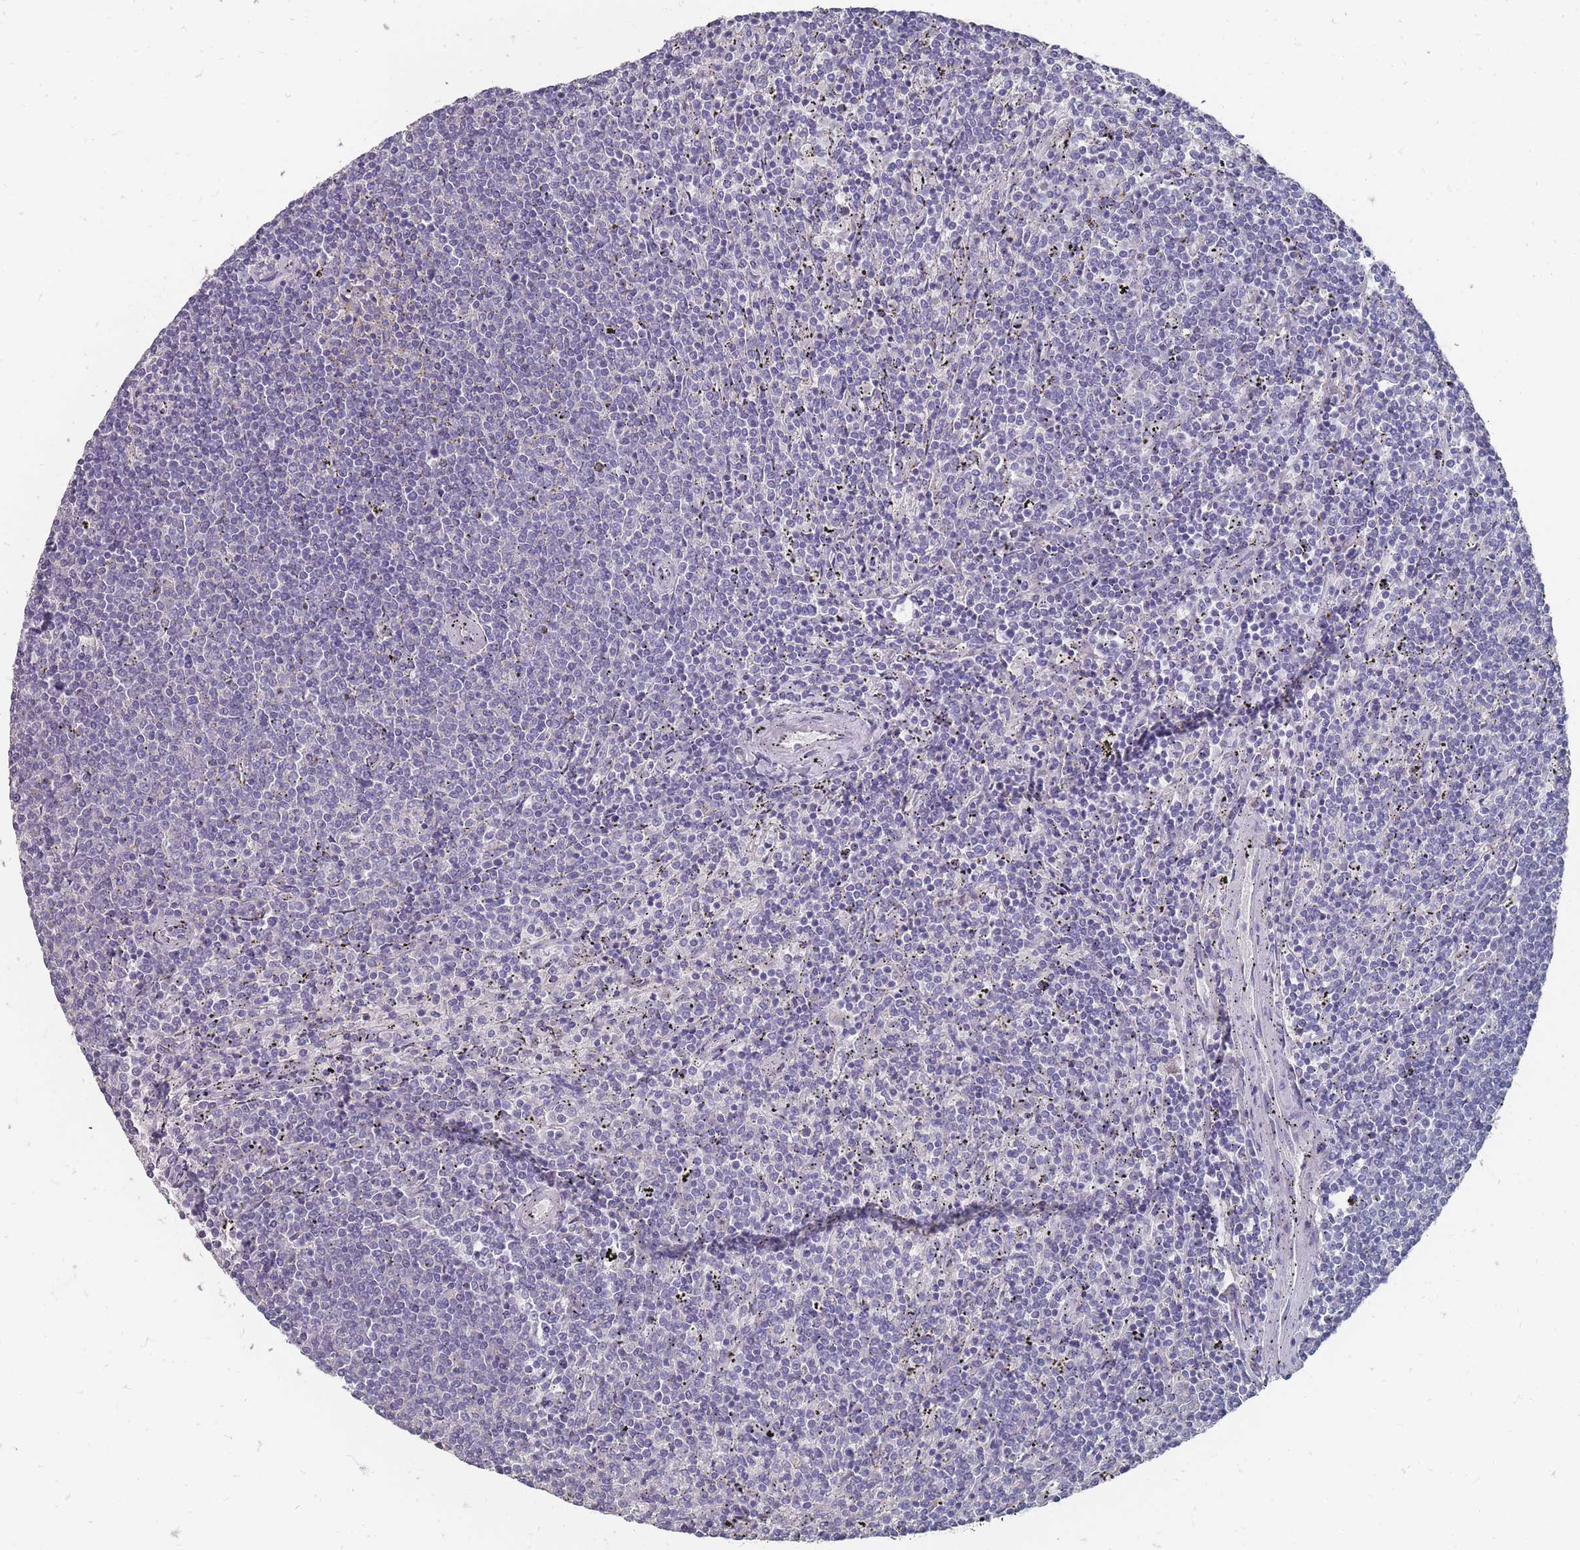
{"staining": {"intensity": "negative", "quantity": "none", "location": "none"}, "tissue": "lymphoma", "cell_type": "Tumor cells", "image_type": "cancer", "snomed": [{"axis": "morphology", "description": "Malignant lymphoma, non-Hodgkin's type, Low grade"}, {"axis": "topography", "description": "Spleen"}], "caption": "High magnification brightfield microscopy of low-grade malignant lymphoma, non-Hodgkin's type stained with DAB (3,3'-diaminobenzidine) (brown) and counterstained with hematoxylin (blue): tumor cells show no significant expression.", "gene": "OTULINL", "patient": {"sex": "female", "age": 50}}